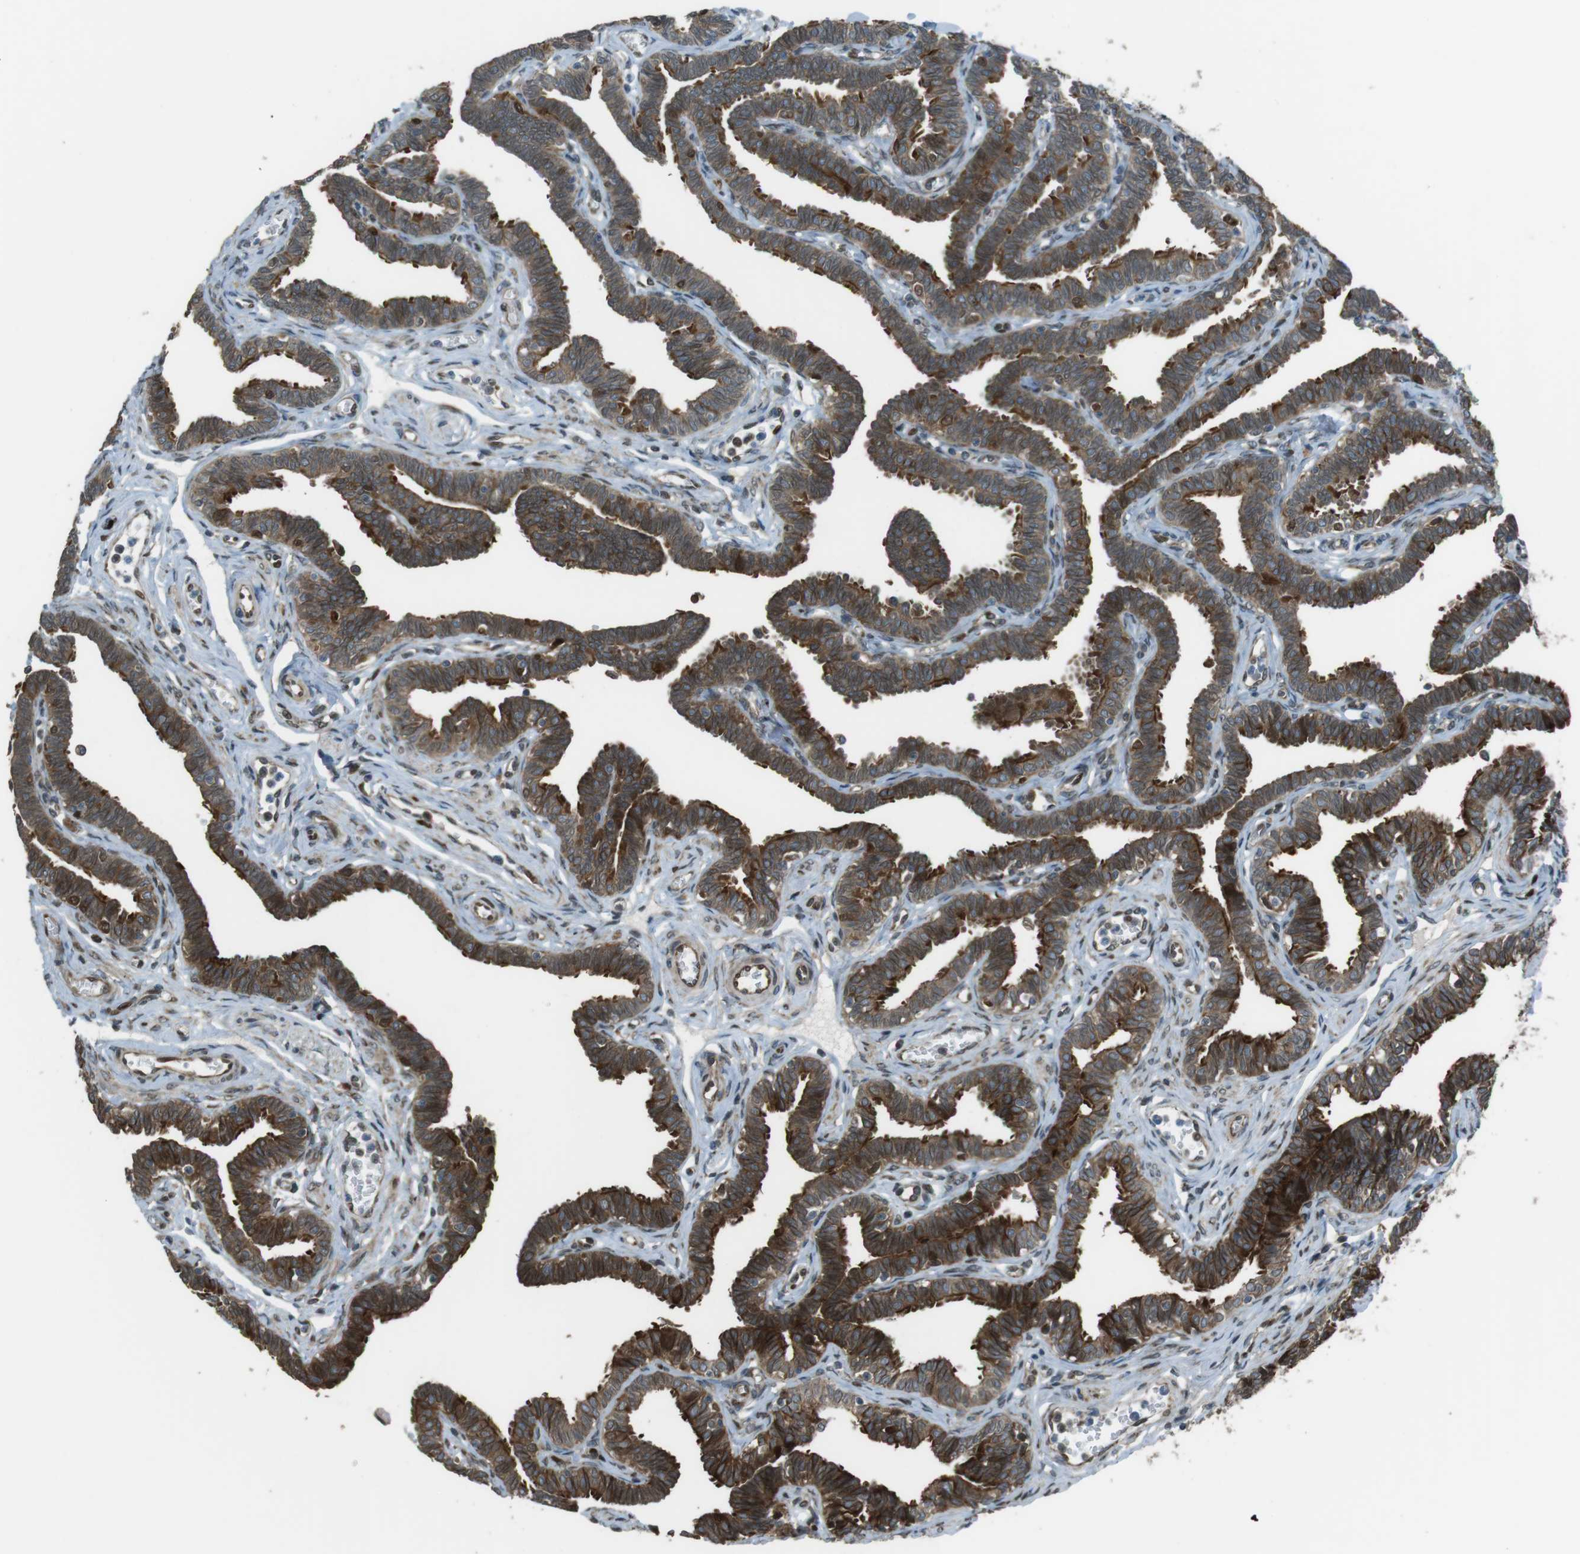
{"staining": {"intensity": "moderate", "quantity": ">75%", "location": "cytoplasmic/membranous"}, "tissue": "fallopian tube", "cell_type": "Glandular cells", "image_type": "normal", "snomed": [{"axis": "morphology", "description": "Normal tissue, NOS"}, {"axis": "topography", "description": "Fallopian tube"}, {"axis": "topography", "description": "Ovary"}], "caption": "The photomicrograph displays immunohistochemical staining of benign fallopian tube. There is moderate cytoplasmic/membranous expression is present in about >75% of glandular cells. The protein is shown in brown color, while the nuclei are stained blue.", "gene": "ZNF330", "patient": {"sex": "female", "age": 23}}